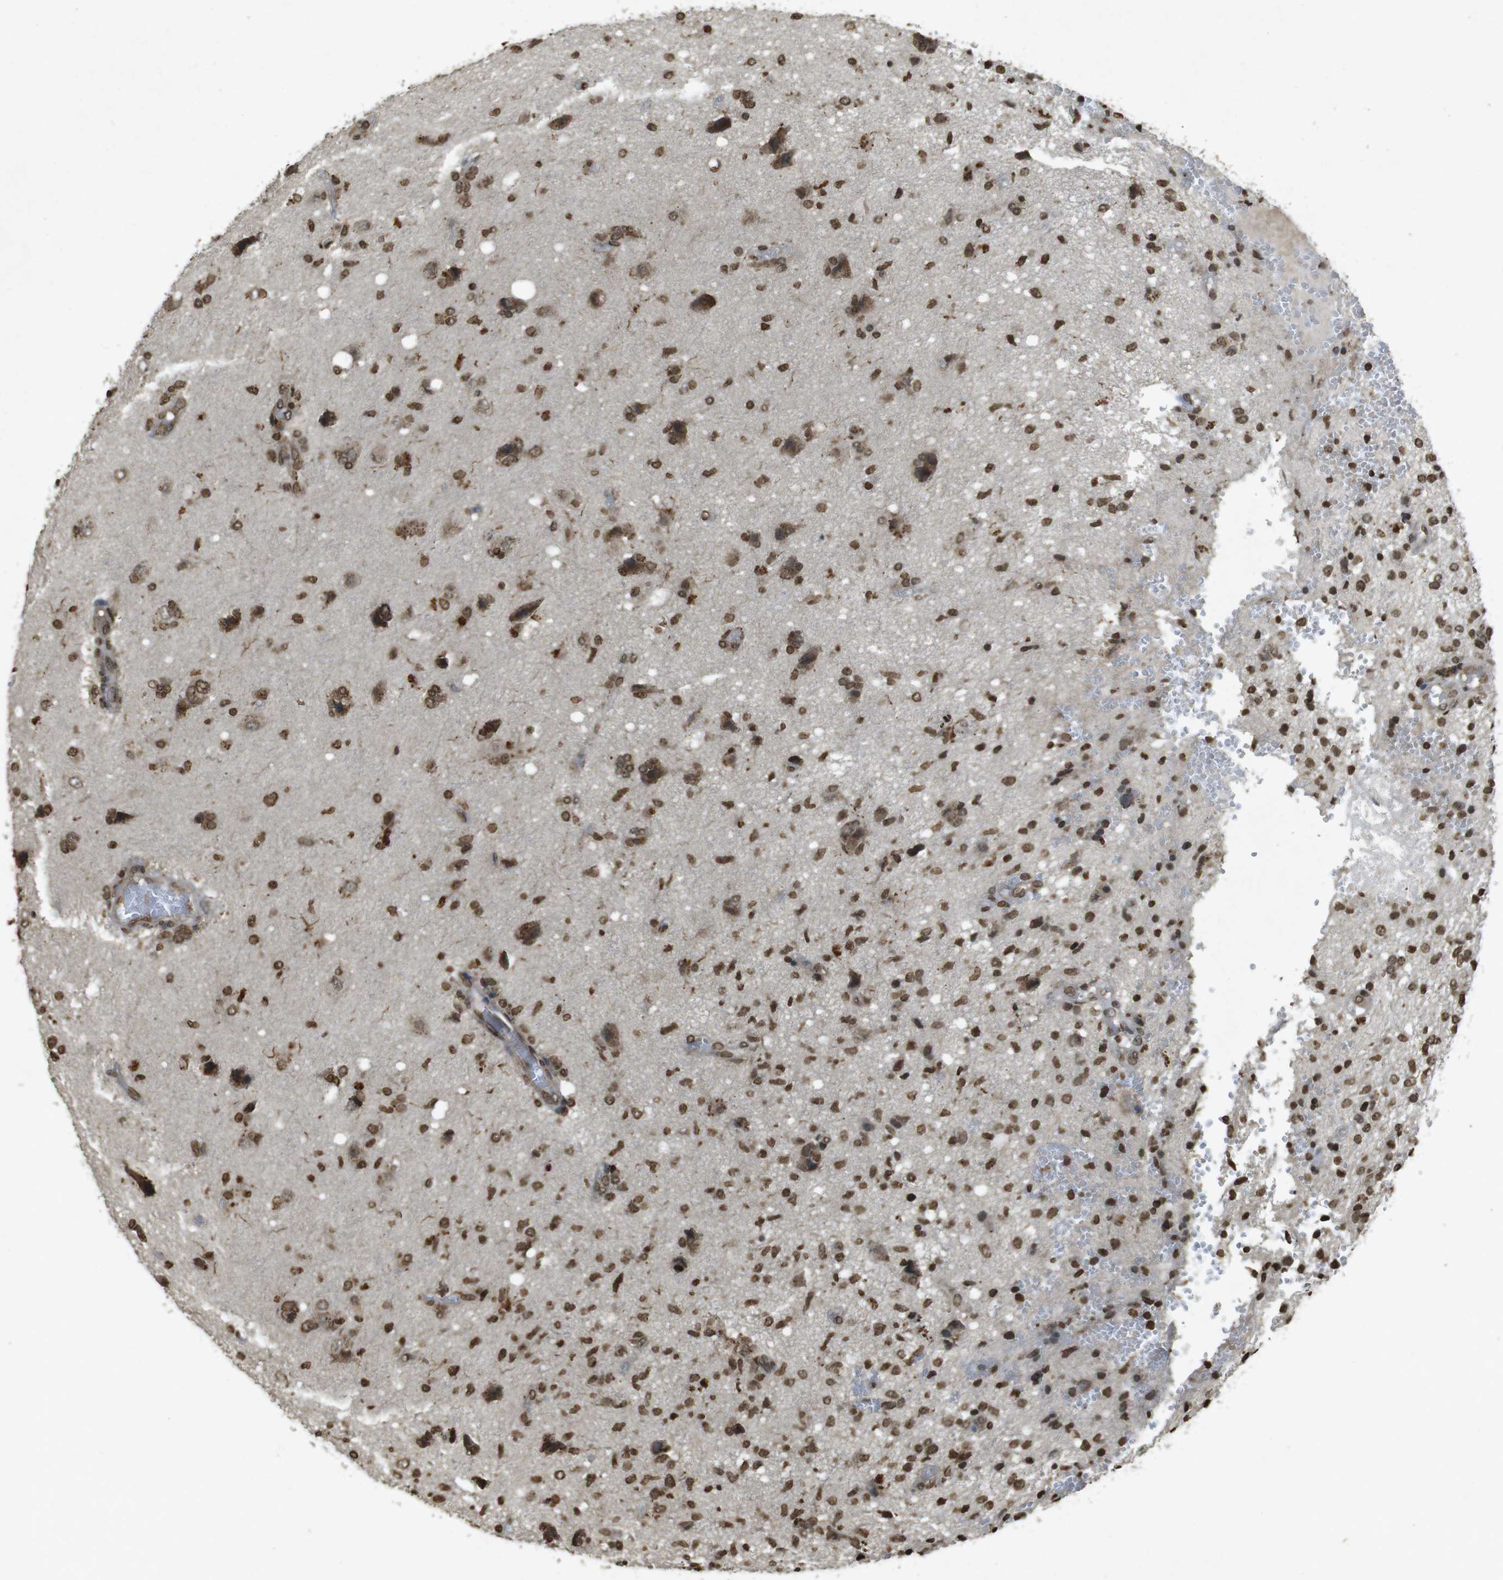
{"staining": {"intensity": "moderate", "quantity": ">75%", "location": "nuclear"}, "tissue": "glioma", "cell_type": "Tumor cells", "image_type": "cancer", "snomed": [{"axis": "morphology", "description": "Glioma, malignant, High grade"}, {"axis": "topography", "description": "Brain"}], "caption": "Human glioma stained with a protein marker reveals moderate staining in tumor cells.", "gene": "ORC4", "patient": {"sex": "female", "age": 59}}